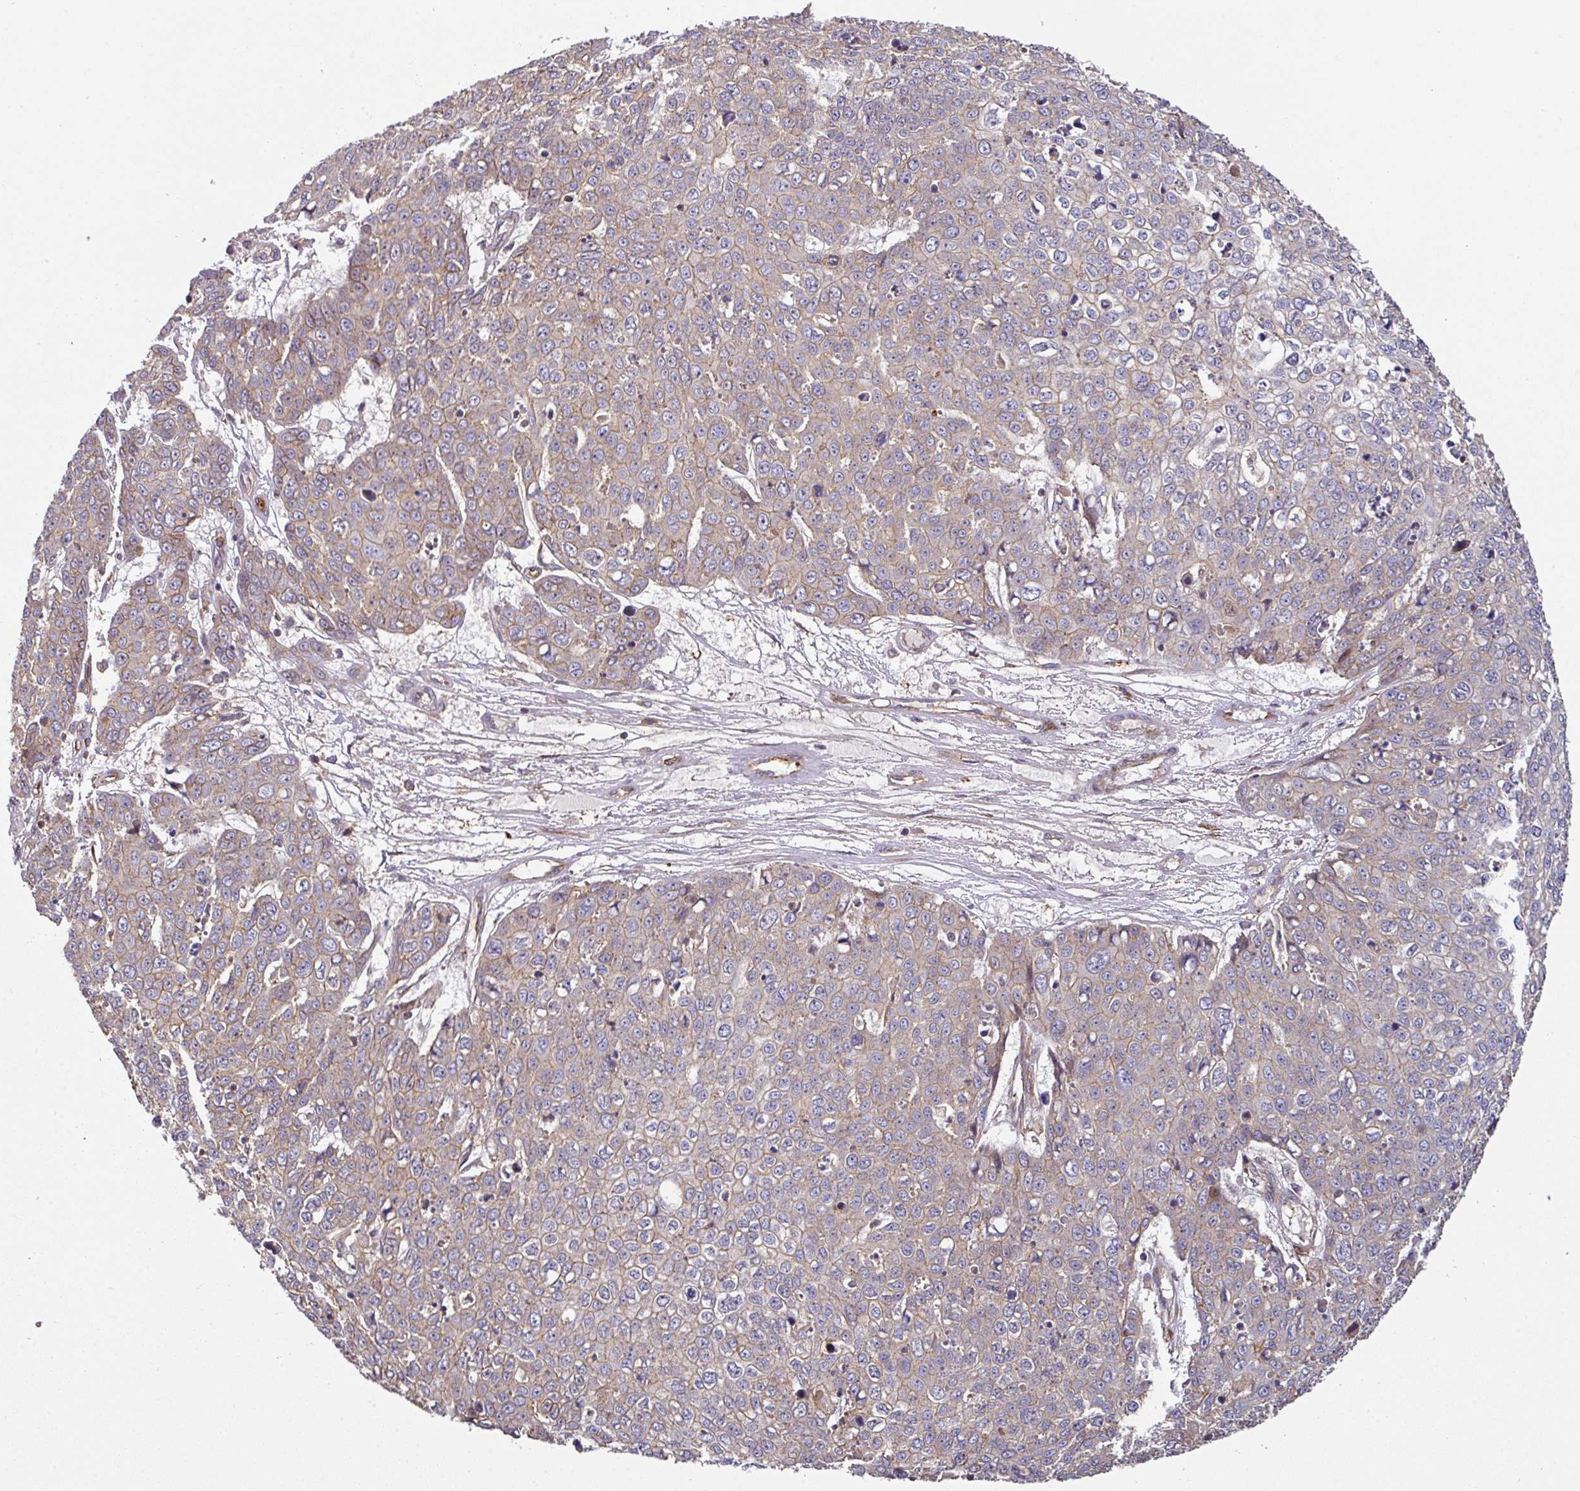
{"staining": {"intensity": "weak", "quantity": "25%-75%", "location": "cytoplasmic/membranous"}, "tissue": "skin cancer", "cell_type": "Tumor cells", "image_type": "cancer", "snomed": [{"axis": "morphology", "description": "Normal tissue, NOS"}, {"axis": "morphology", "description": "Squamous cell carcinoma, NOS"}, {"axis": "topography", "description": "Skin"}], "caption": "Weak cytoplasmic/membranous protein expression is seen in approximately 25%-75% of tumor cells in skin cancer.", "gene": "CASP2", "patient": {"sex": "male", "age": 72}}